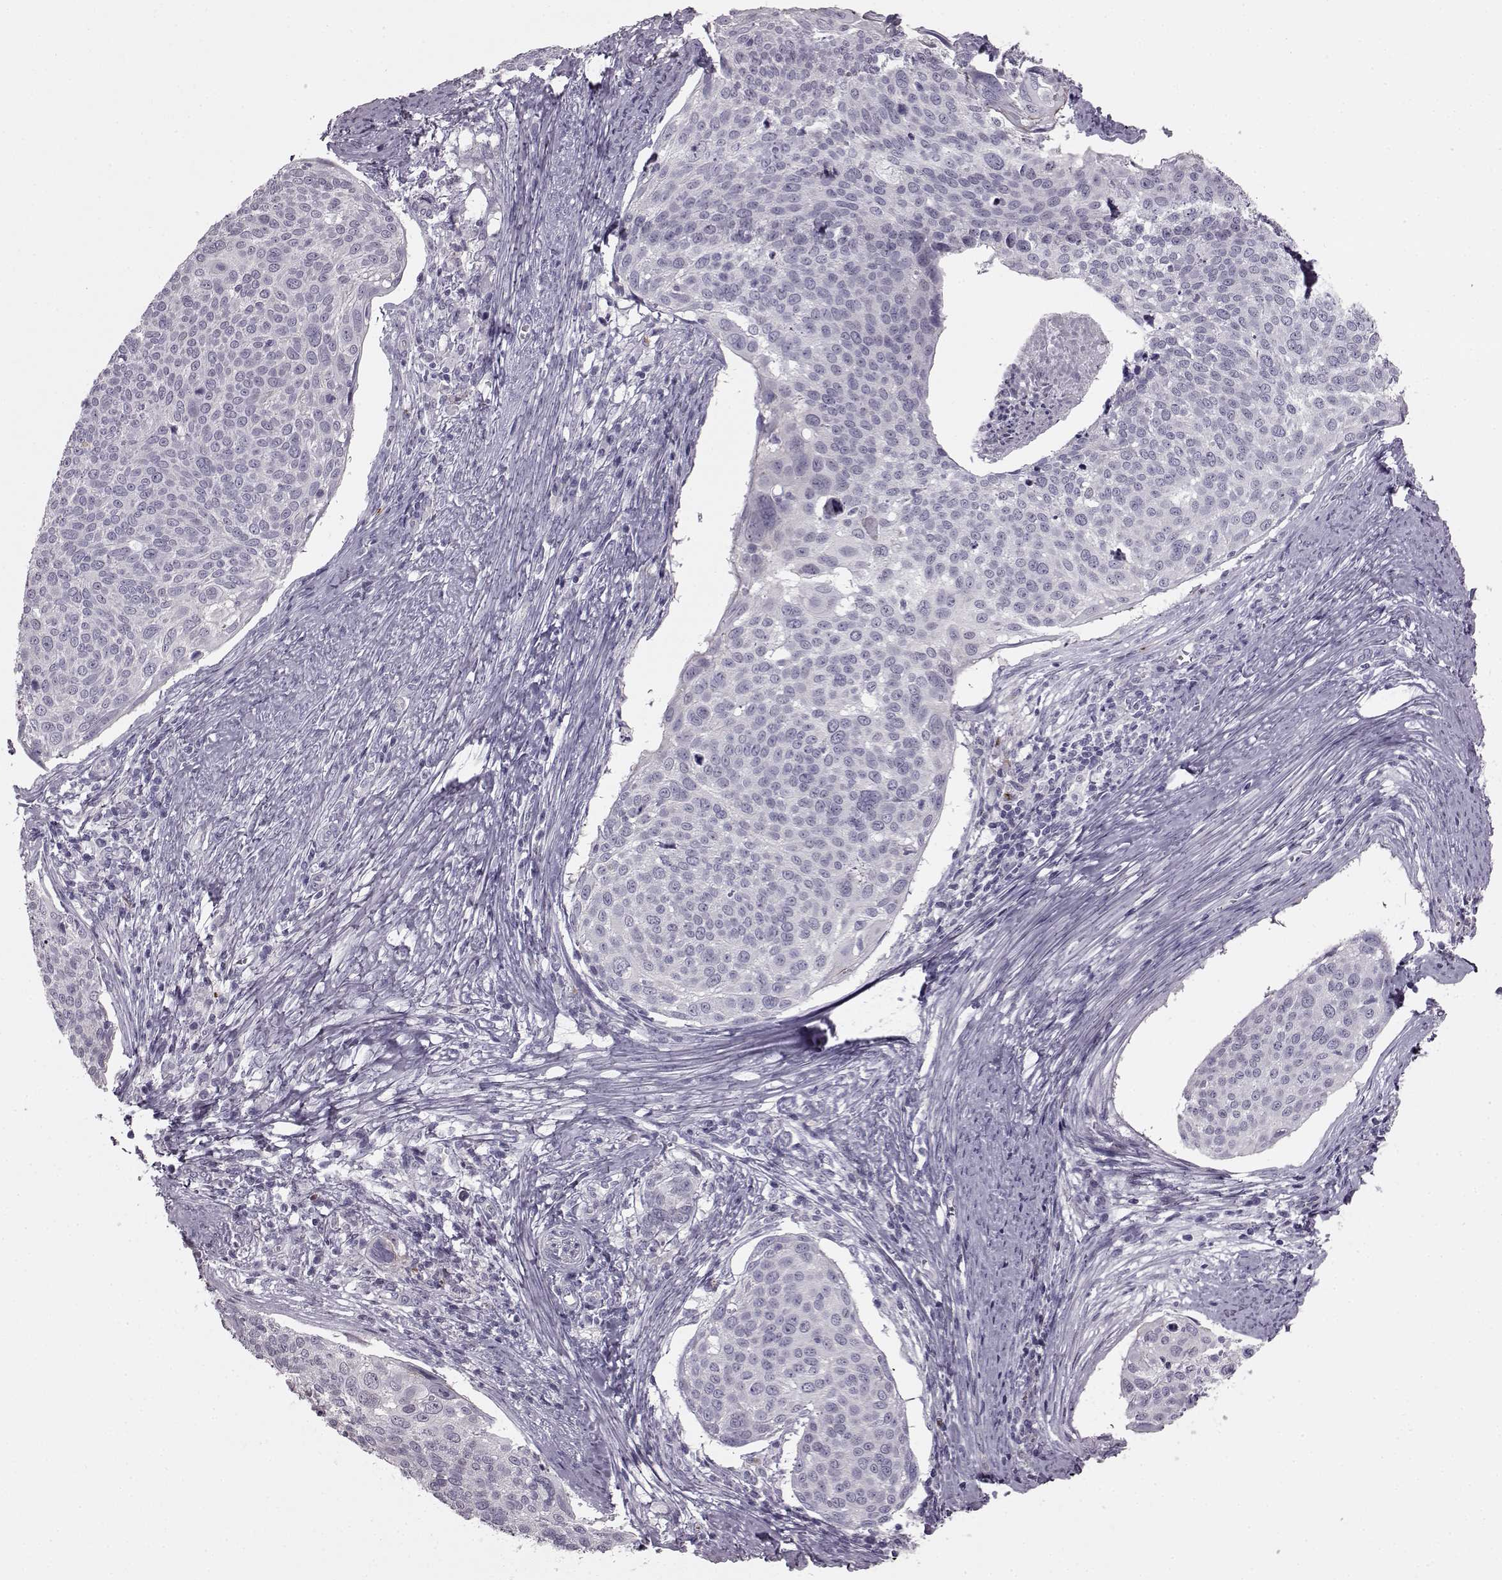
{"staining": {"intensity": "negative", "quantity": "none", "location": "none"}, "tissue": "cervical cancer", "cell_type": "Tumor cells", "image_type": "cancer", "snomed": [{"axis": "morphology", "description": "Squamous cell carcinoma, NOS"}, {"axis": "topography", "description": "Cervix"}], "caption": "IHC micrograph of neoplastic tissue: human squamous cell carcinoma (cervical) stained with DAB (3,3'-diaminobenzidine) demonstrates no significant protein expression in tumor cells.", "gene": "SNTG1", "patient": {"sex": "female", "age": 39}}